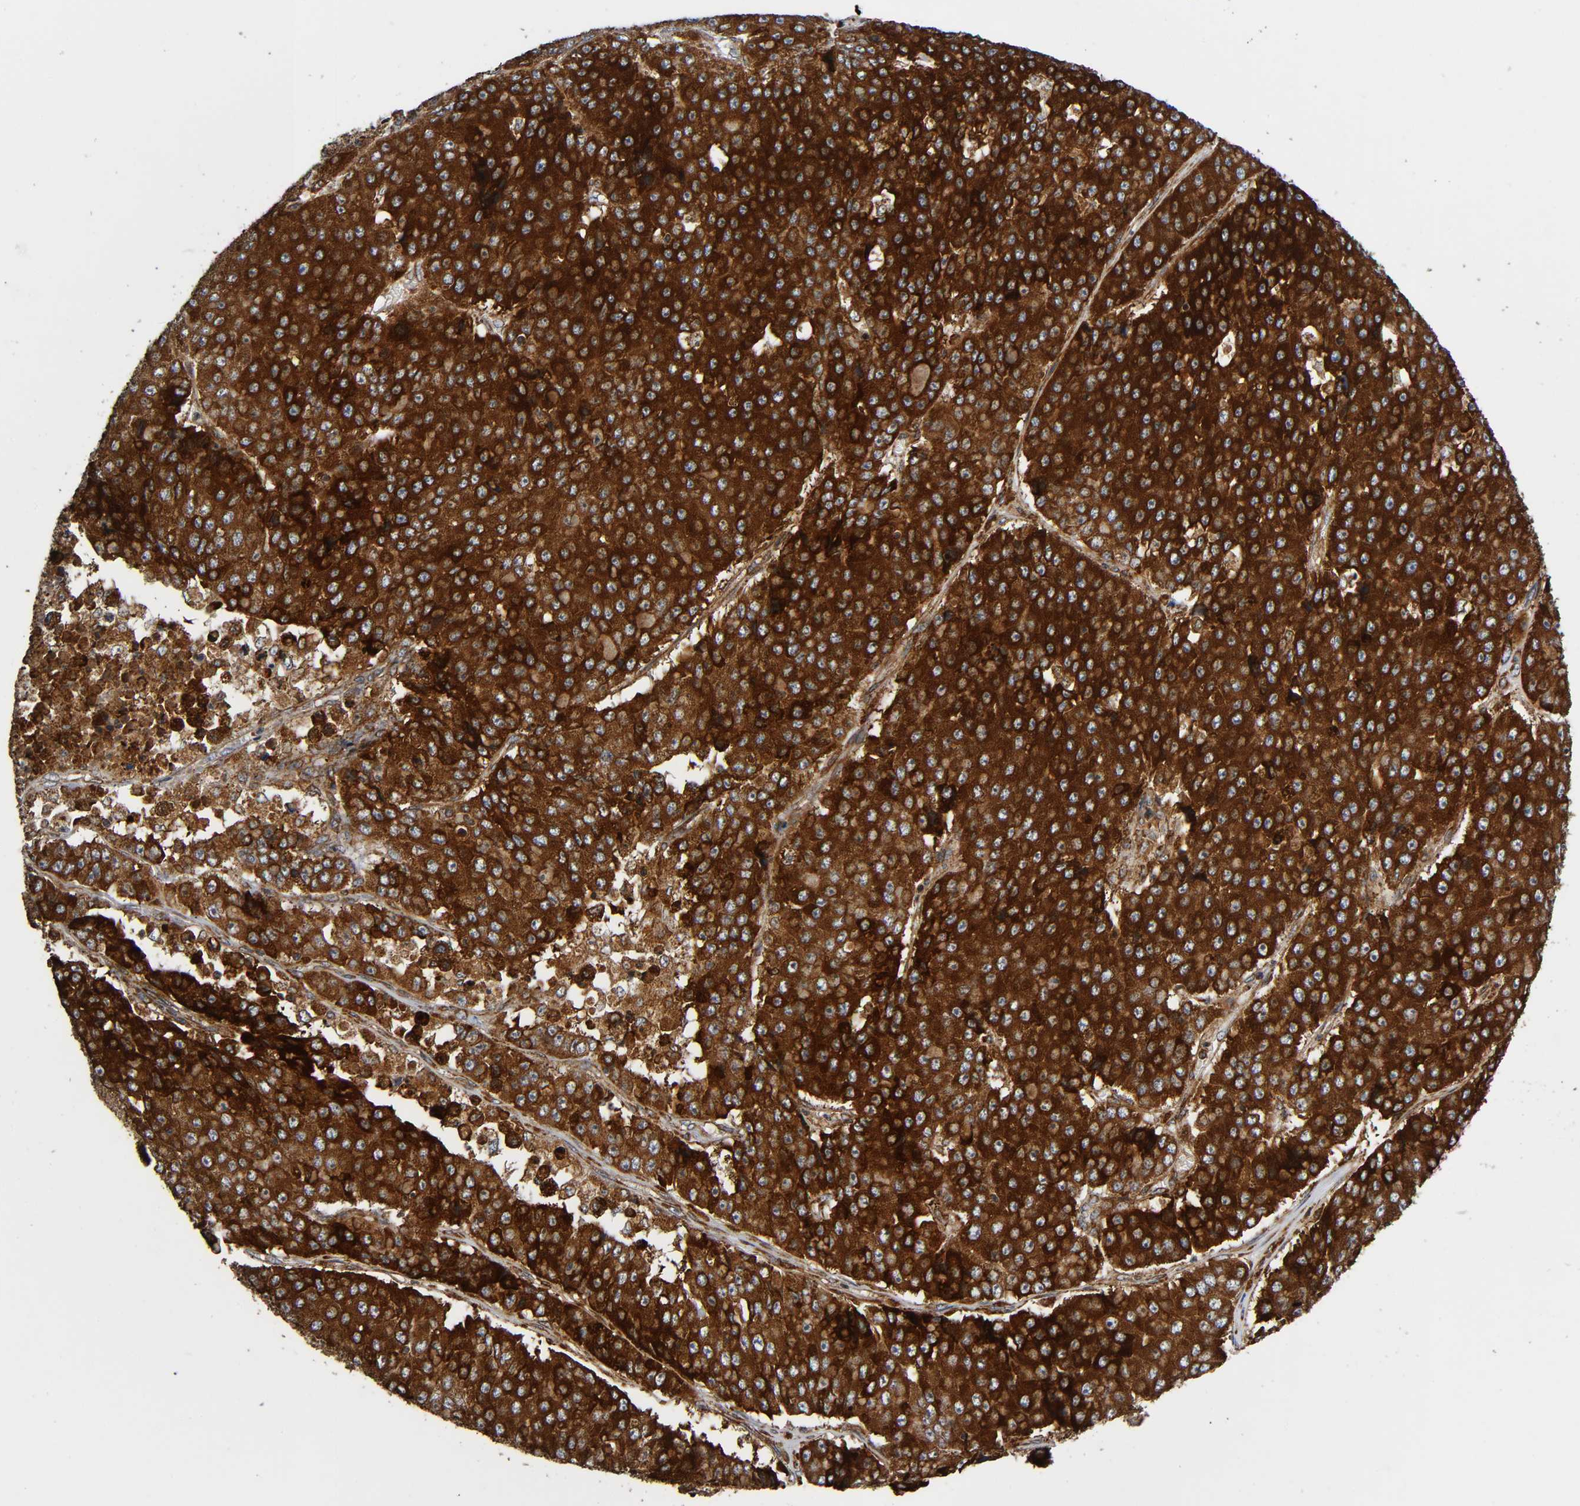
{"staining": {"intensity": "strong", "quantity": ">75%", "location": "cytoplasmic/membranous"}, "tissue": "pancreatic cancer", "cell_type": "Tumor cells", "image_type": "cancer", "snomed": [{"axis": "morphology", "description": "Adenocarcinoma, NOS"}, {"axis": "topography", "description": "Pancreas"}], "caption": "A photomicrograph of human adenocarcinoma (pancreatic) stained for a protein reveals strong cytoplasmic/membranous brown staining in tumor cells.", "gene": "MAP3K1", "patient": {"sex": "male", "age": 50}}